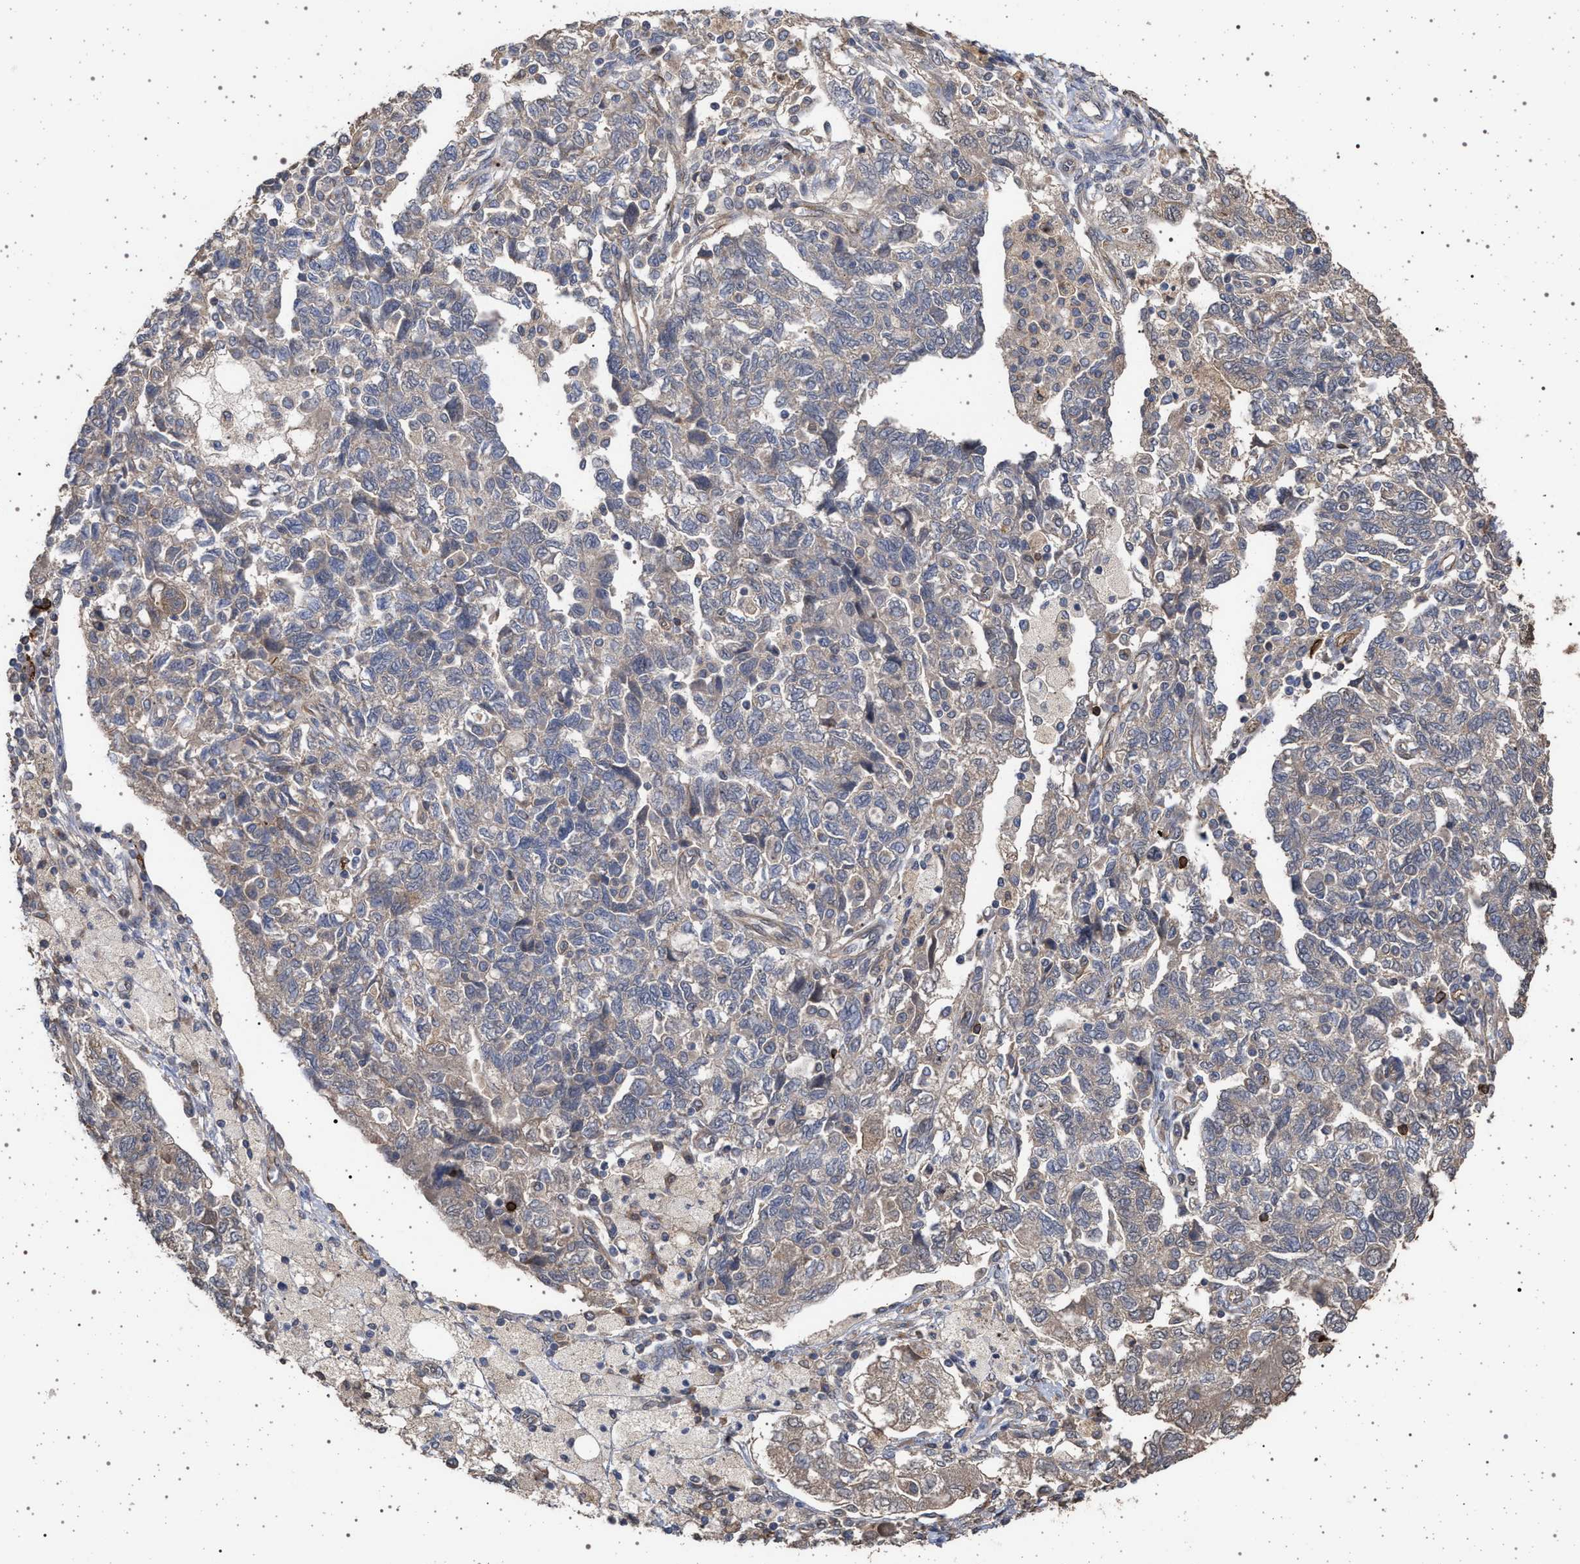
{"staining": {"intensity": "weak", "quantity": "<25%", "location": "cytoplasmic/membranous"}, "tissue": "ovarian cancer", "cell_type": "Tumor cells", "image_type": "cancer", "snomed": [{"axis": "morphology", "description": "Carcinoma, NOS"}, {"axis": "morphology", "description": "Cystadenocarcinoma, serous, NOS"}, {"axis": "topography", "description": "Ovary"}], "caption": "This is an immunohistochemistry image of human ovarian carcinoma. There is no expression in tumor cells.", "gene": "IFT20", "patient": {"sex": "female", "age": 69}}